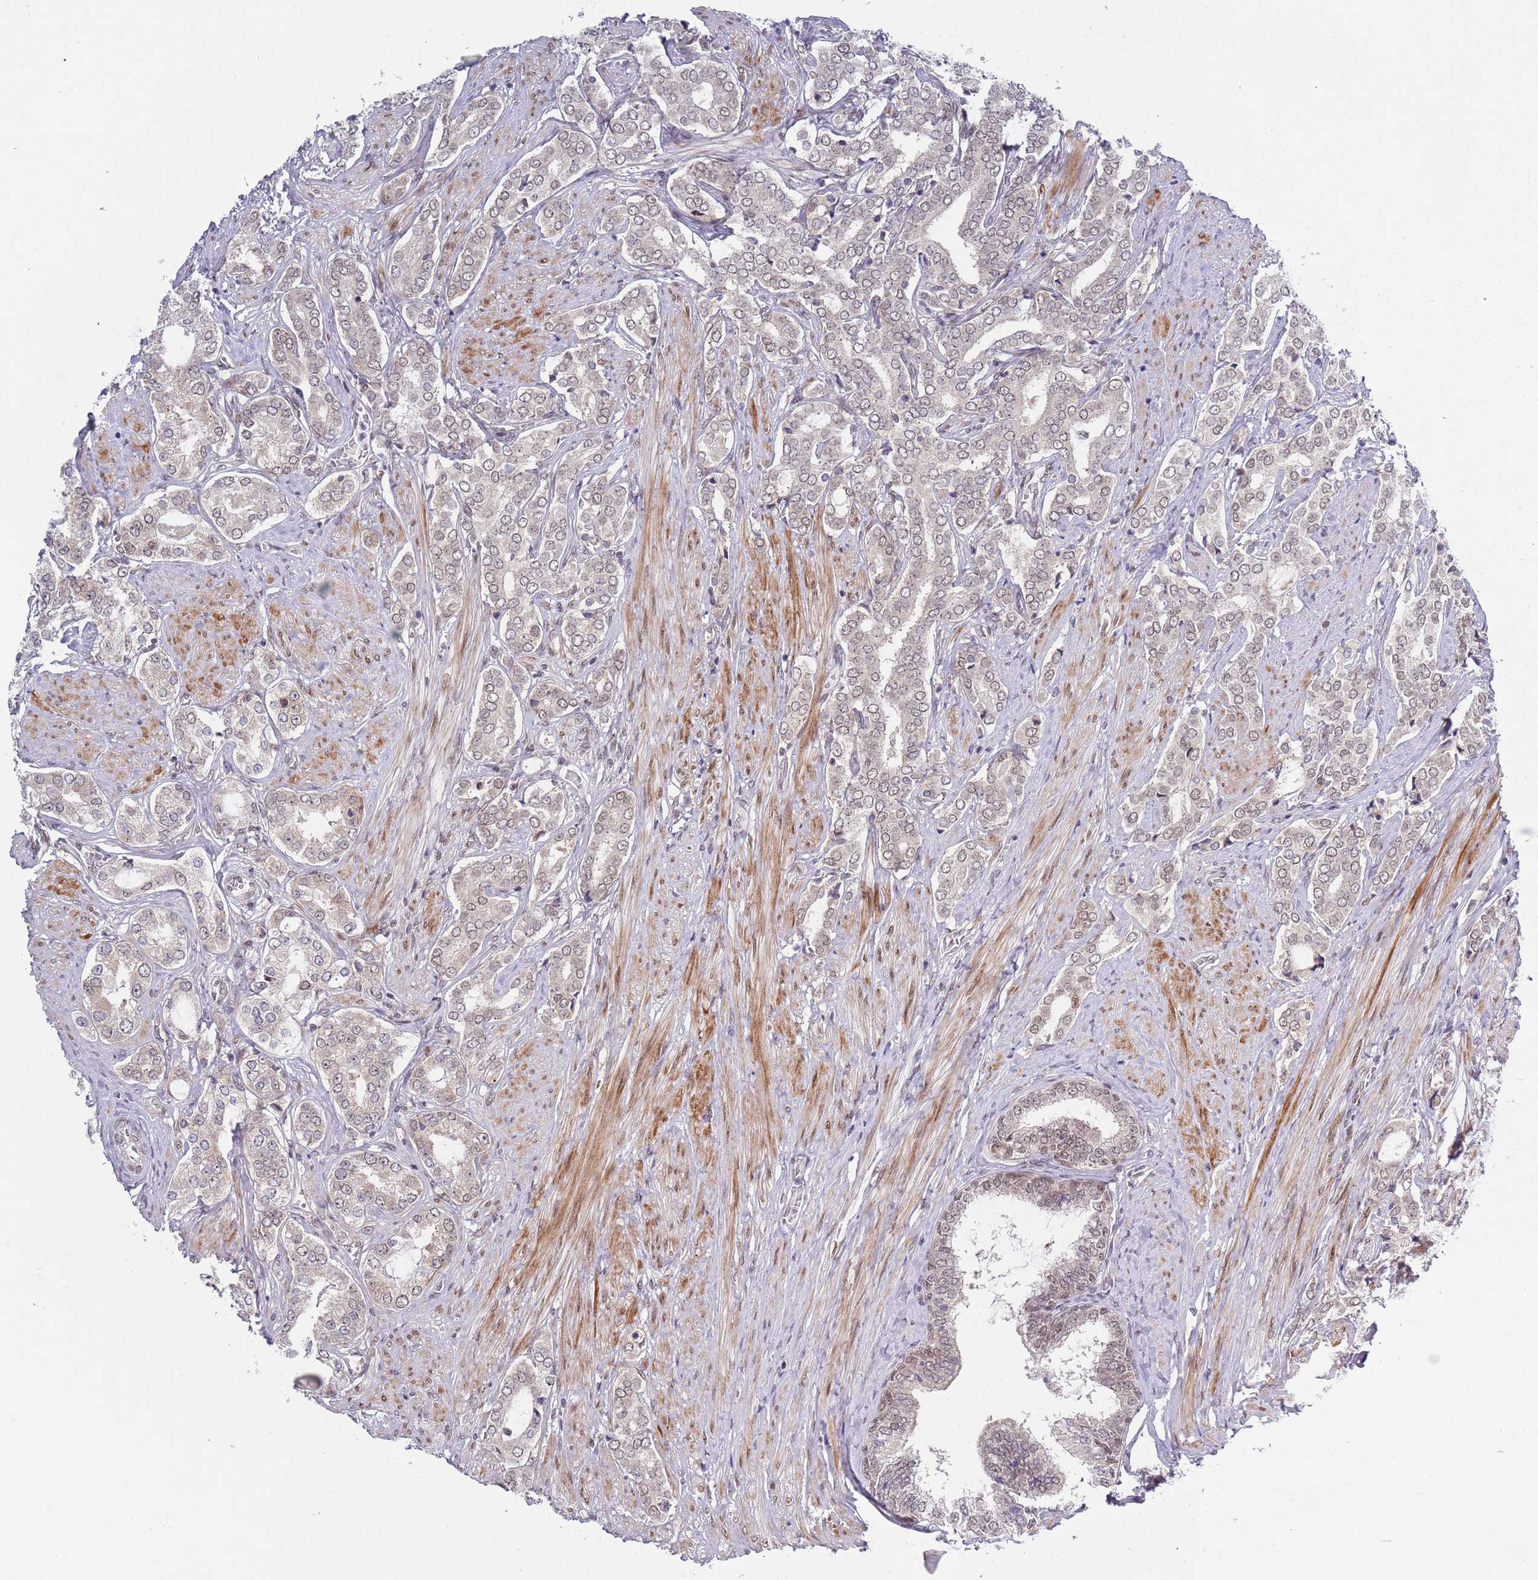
{"staining": {"intensity": "weak", "quantity": "<25%", "location": "nuclear"}, "tissue": "prostate cancer", "cell_type": "Tumor cells", "image_type": "cancer", "snomed": [{"axis": "morphology", "description": "Adenocarcinoma, High grade"}, {"axis": "topography", "description": "Prostate"}], "caption": "Tumor cells show no significant protein expression in prostate adenocarcinoma (high-grade). Nuclei are stained in blue.", "gene": "SLC25A32", "patient": {"sex": "male", "age": 71}}